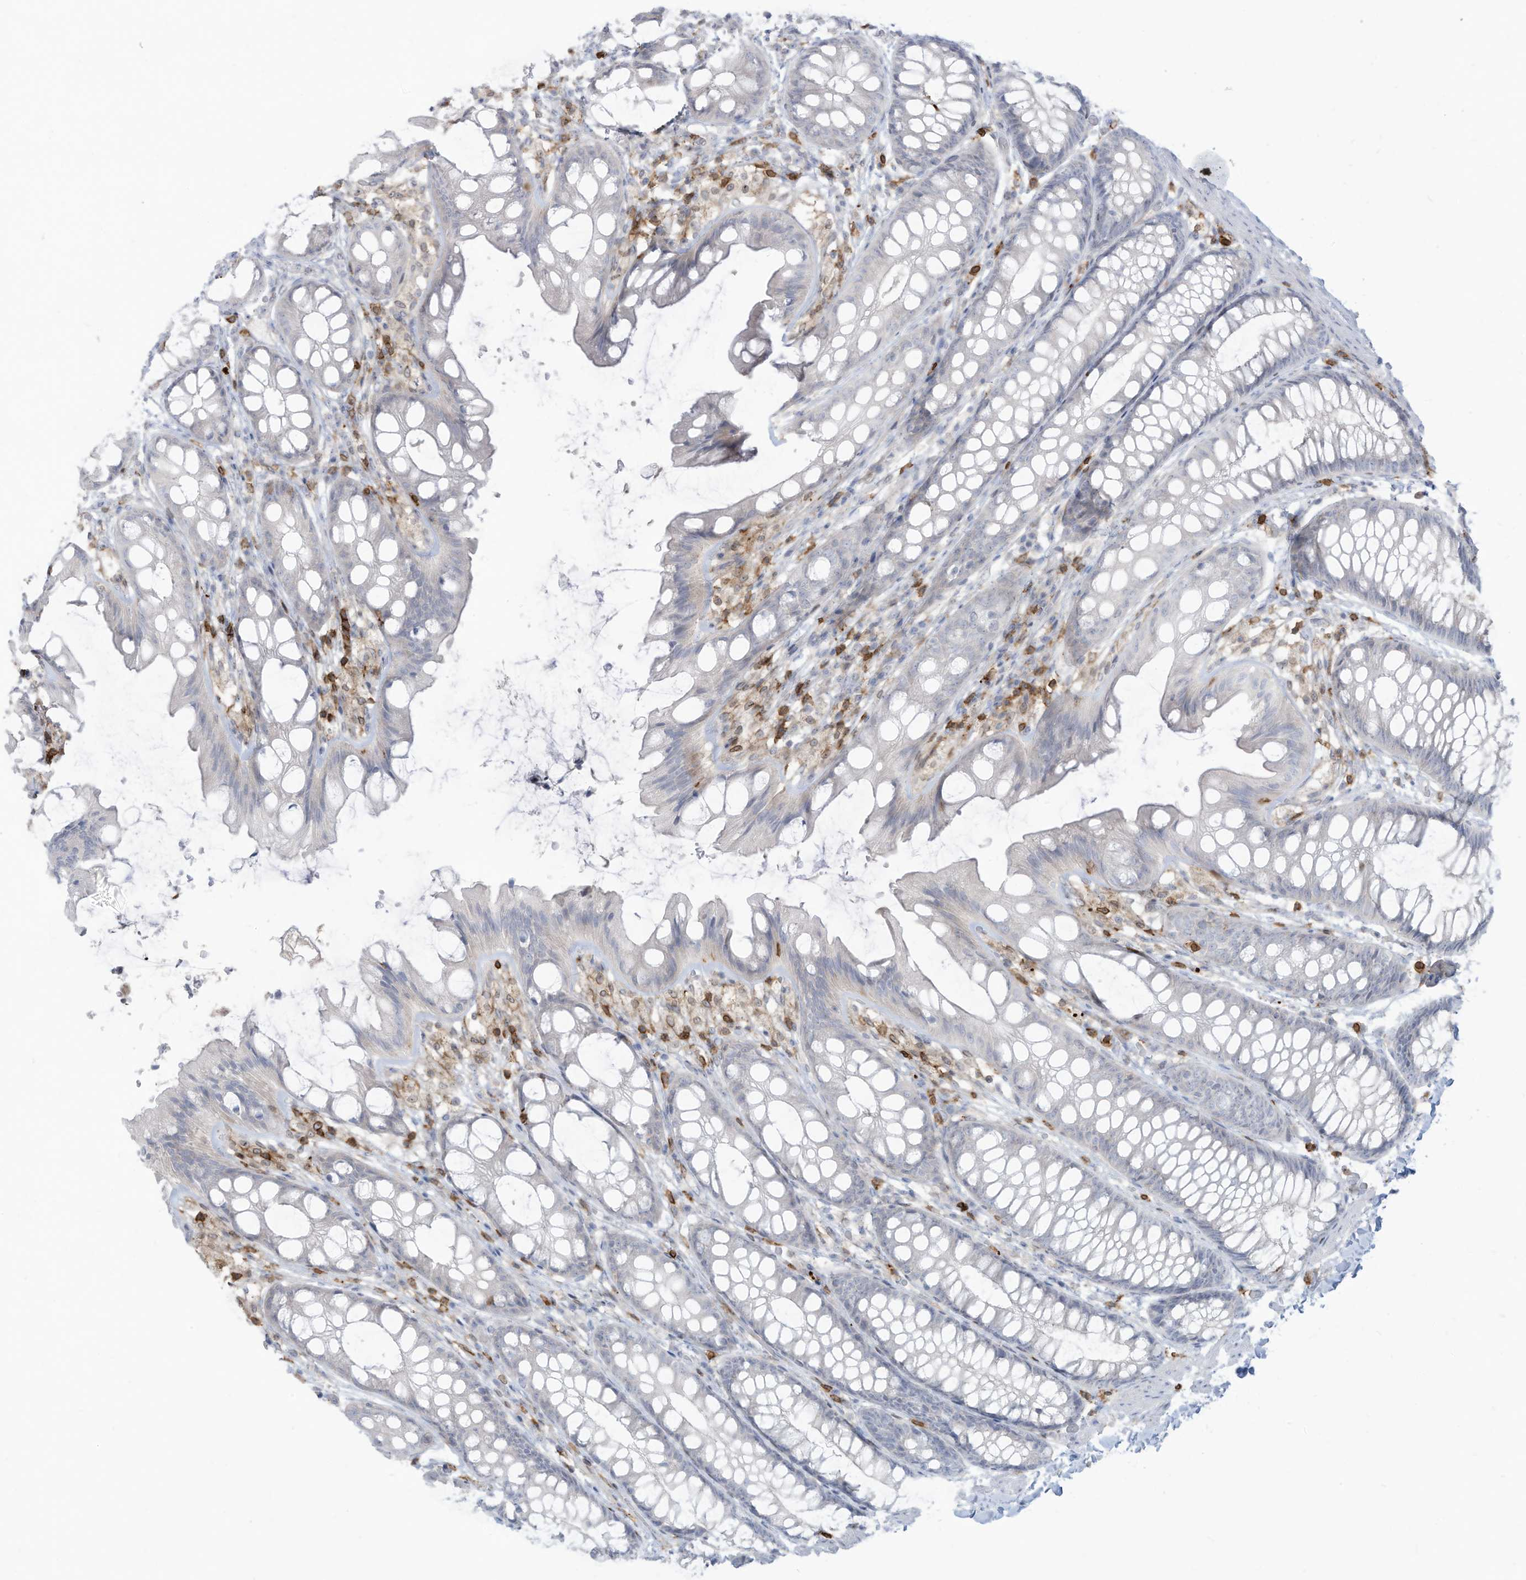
{"staining": {"intensity": "negative", "quantity": "none", "location": "none"}, "tissue": "colon", "cell_type": "Endothelial cells", "image_type": "normal", "snomed": [{"axis": "morphology", "description": "Normal tissue, NOS"}, {"axis": "topography", "description": "Colon"}], "caption": "Endothelial cells are negative for brown protein staining in unremarkable colon. (Brightfield microscopy of DAB IHC at high magnification).", "gene": "NOTO", "patient": {"sex": "male", "age": 47}}